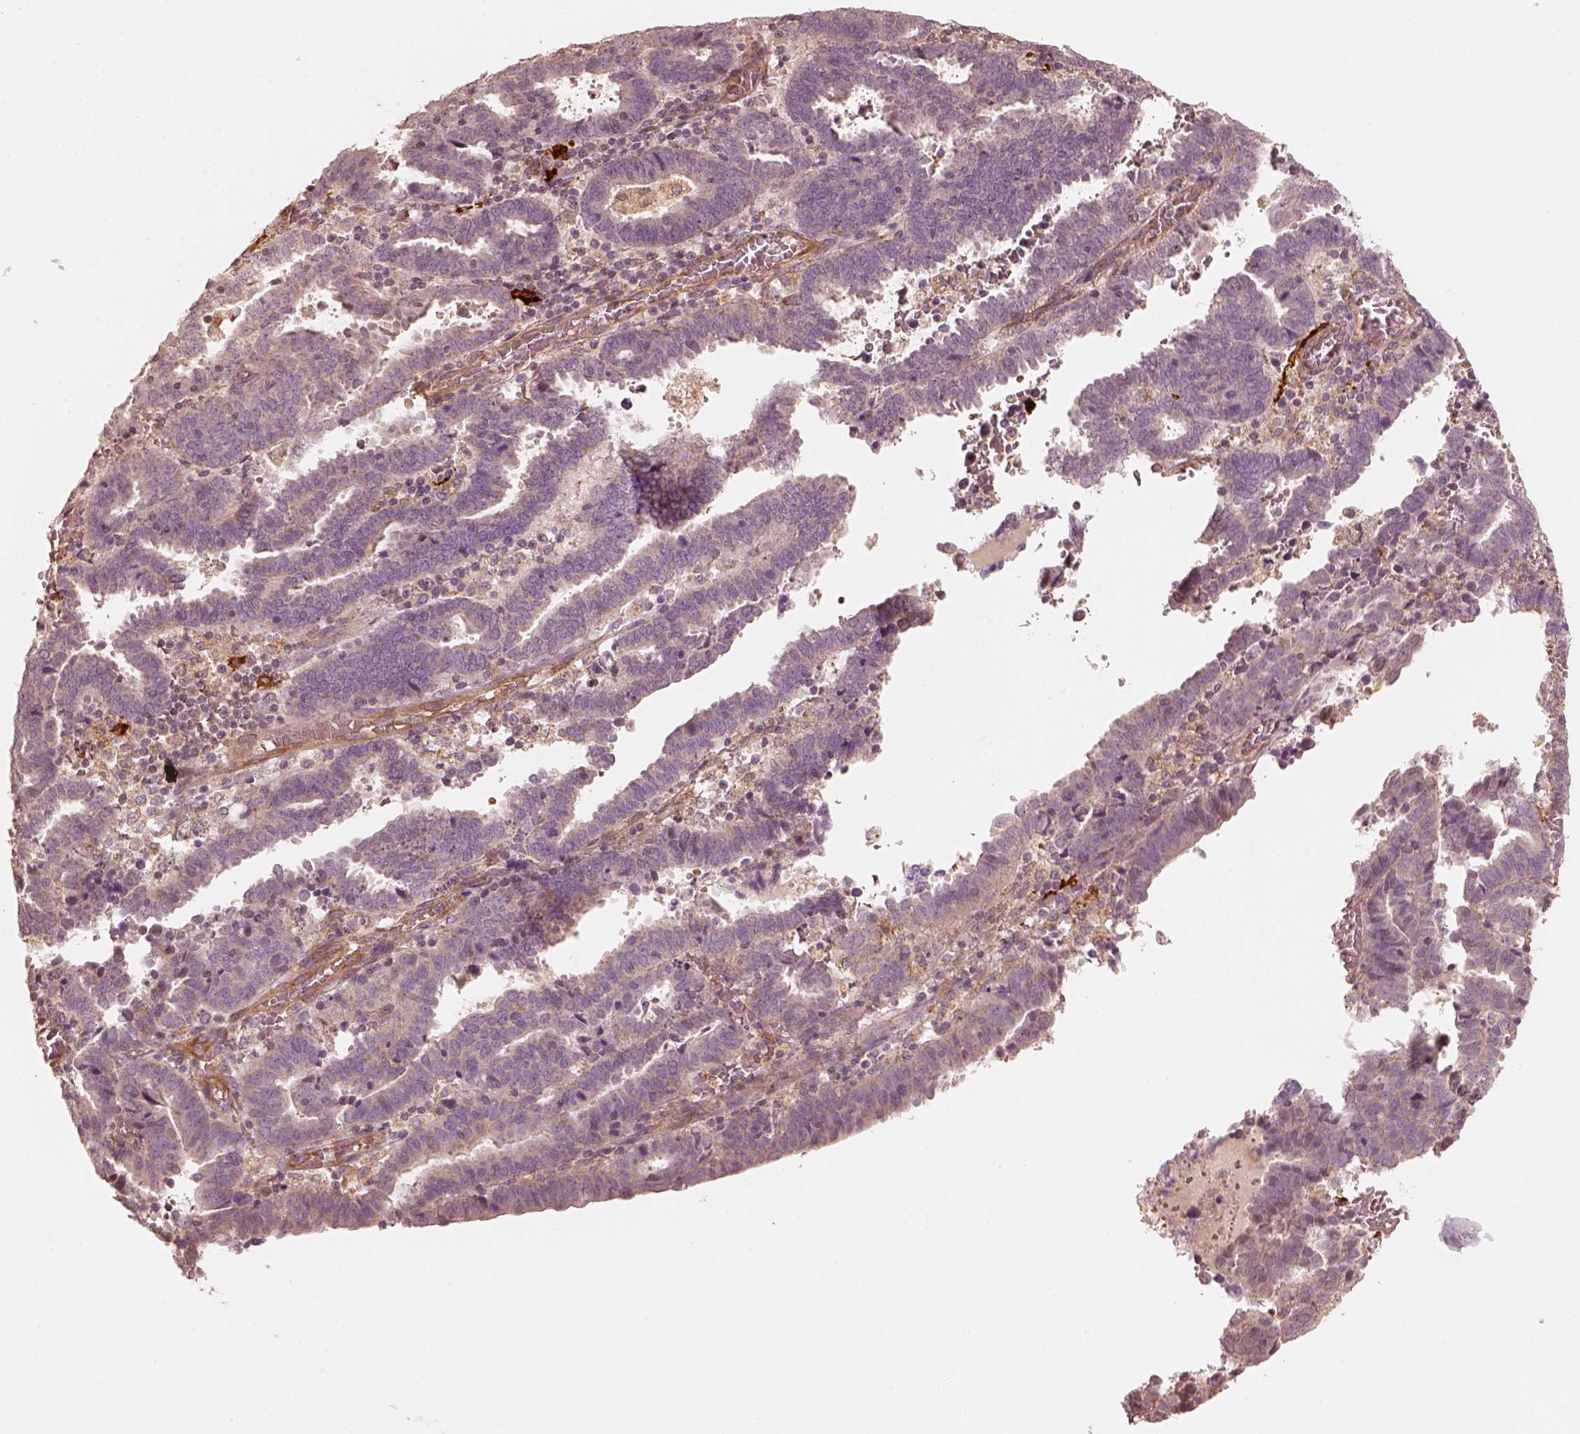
{"staining": {"intensity": "negative", "quantity": "none", "location": "none"}, "tissue": "endometrial cancer", "cell_type": "Tumor cells", "image_type": "cancer", "snomed": [{"axis": "morphology", "description": "Adenocarcinoma, NOS"}, {"axis": "topography", "description": "Uterus"}], "caption": "The immunohistochemistry (IHC) image has no significant expression in tumor cells of endometrial cancer tissue. The staining is performed using DAB brown chromogen with nuclei counter-stained in using hematoxylin.", "gene": "FSCN1", "patient": {"sex": "female", "age": 83}}